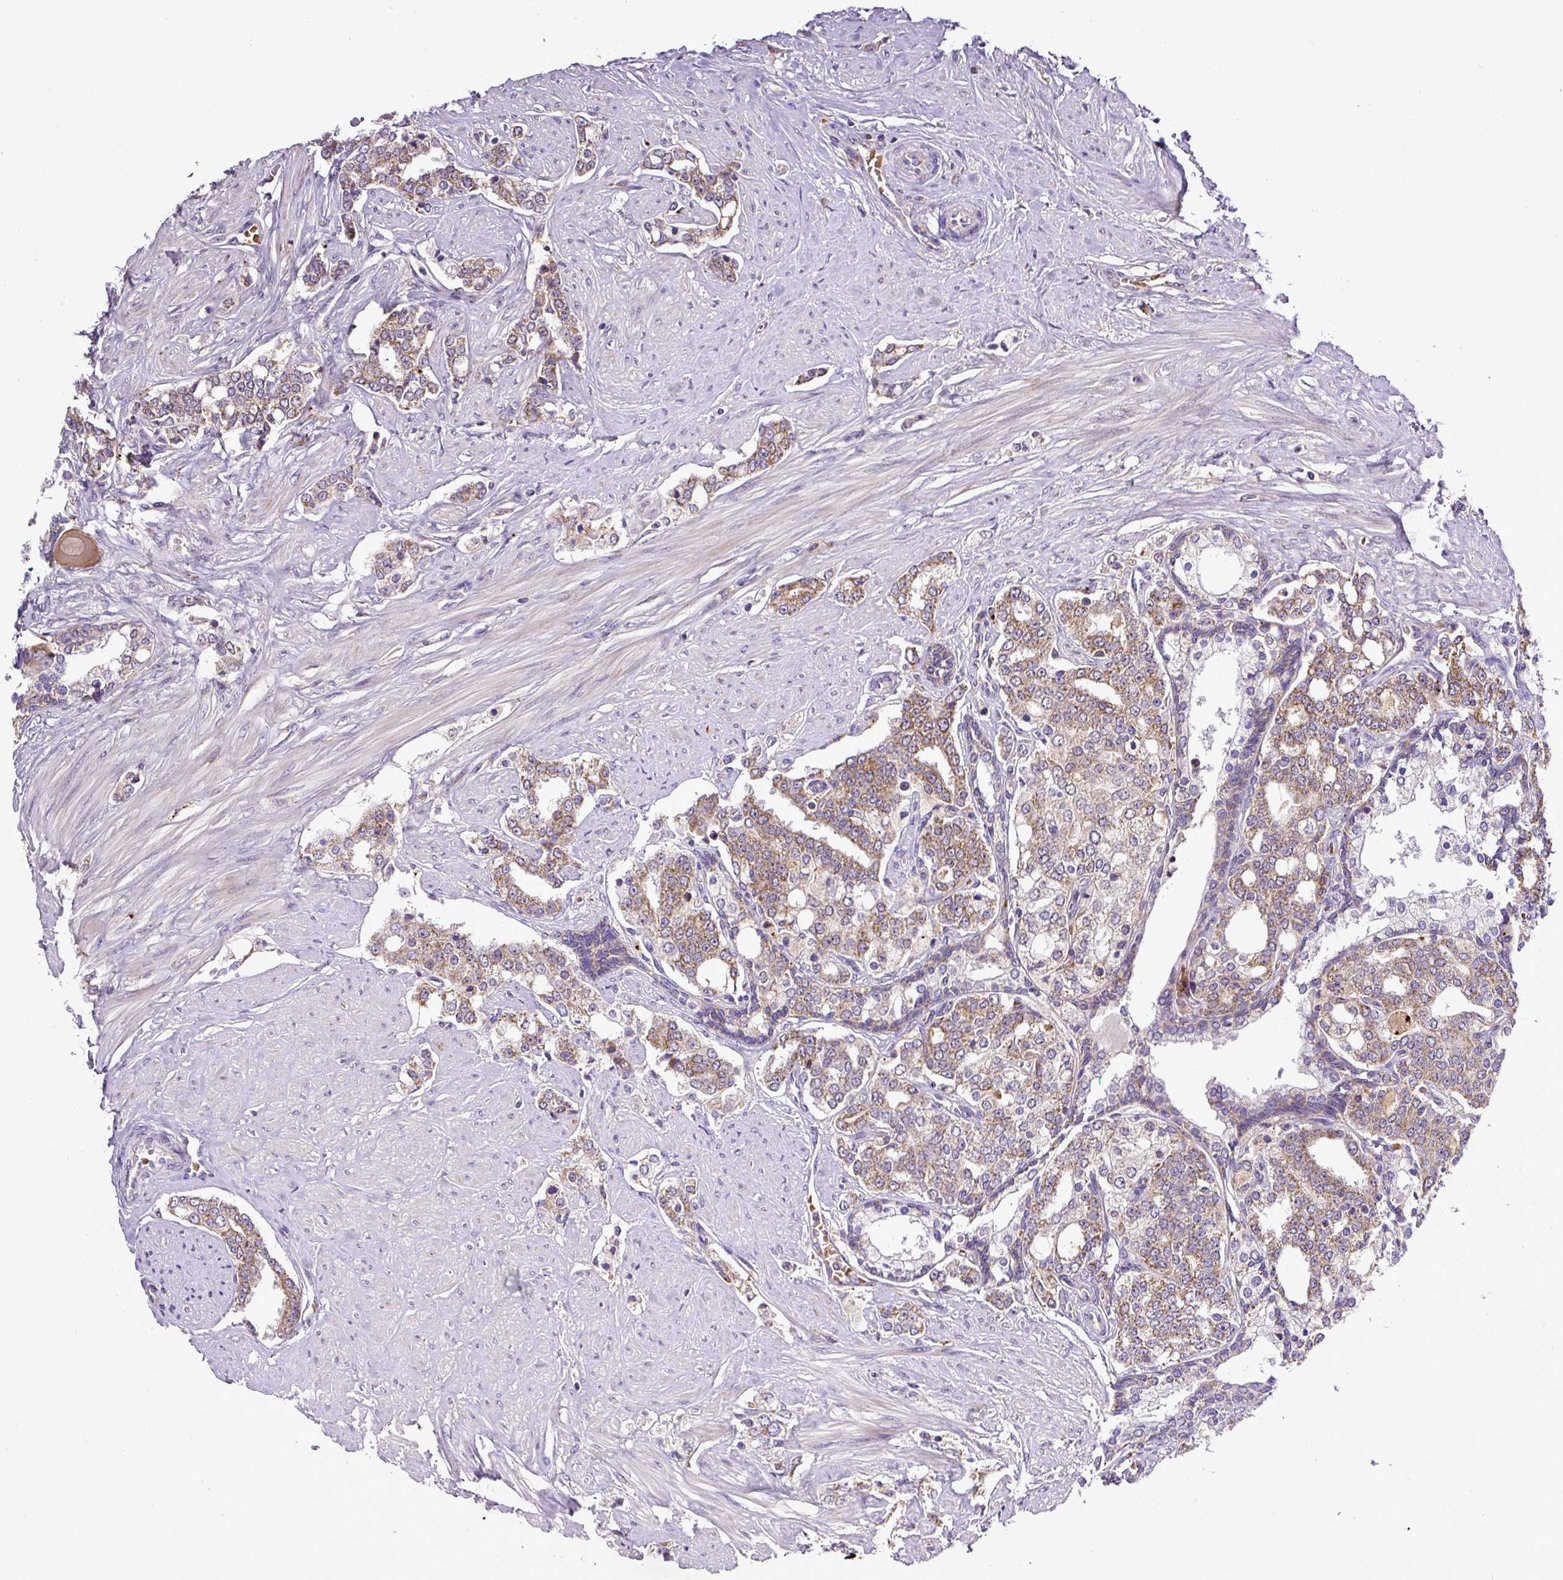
{"staining": {"intensity": "moderate", "quantity": ">75%", "location": "cytoplasmic/membranous"}, "tissue": "prostate cancer", "cell_type": "Tumor cells", "image_type": "cancer", "snomed": [{"axis": "morphology", "description": "Adenocarcinoma, High grade"}, {"axis": "topography", "description": "Prostate"}], "caption": "Tumor cells reveal moderate cytoplasmic/membranous expression in about >75% of cells in prostate high-grade adenocarcinoma. Immunohistochemistry (ihc) stains the protein of interest in brown and the nuclei are stained blue.", "gene": "ZNF513", "patient": {"sex": "male", "age": 64}}